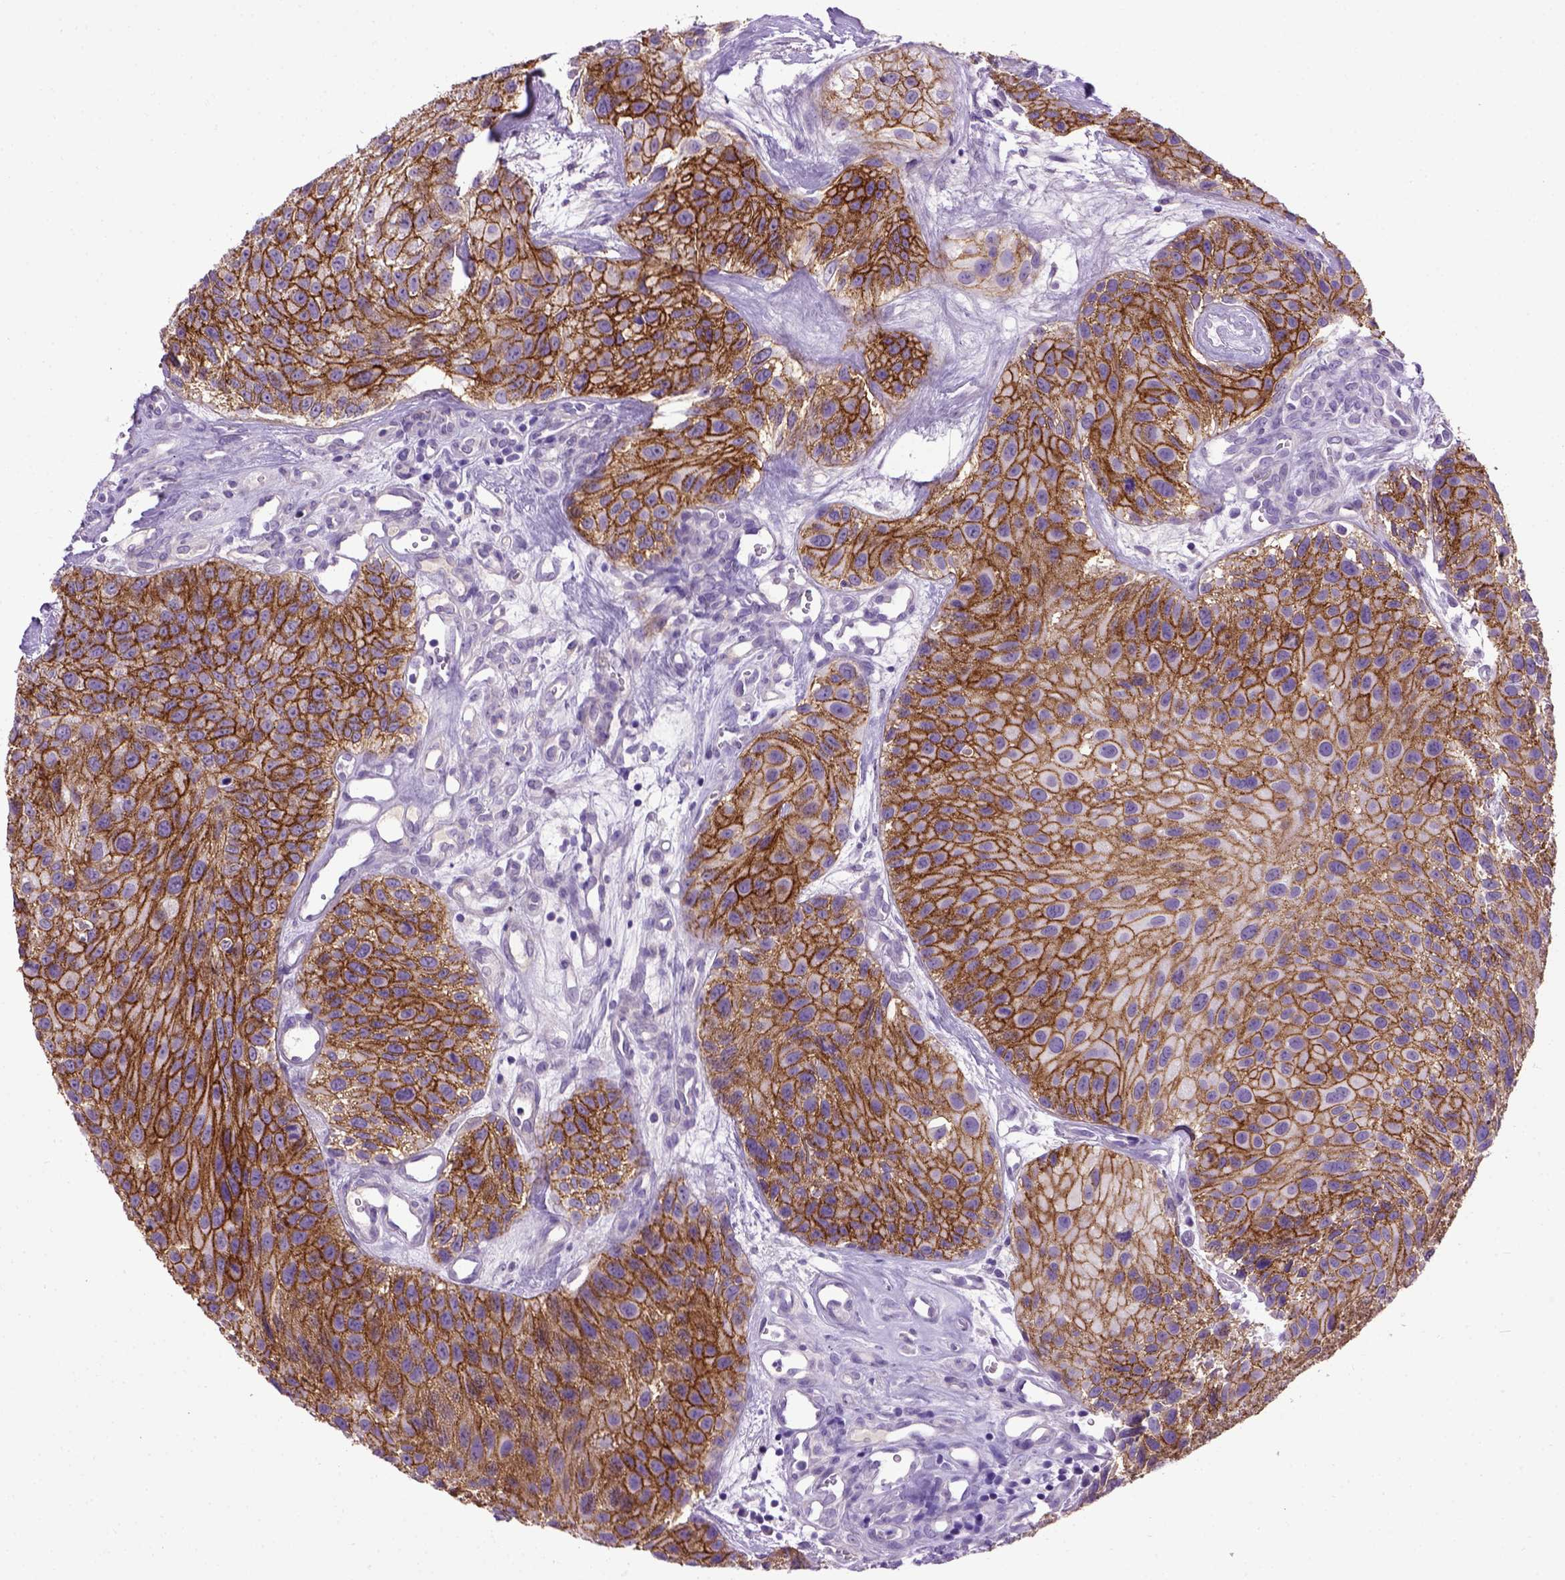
{"staining": {"intensity": "strong", "quantity": ">75%", "location": "cytoplasmic/membranous"}, "tissue": "urothelial cancer", "cell_type": "Tumor cells", "image_type": "cancer", "snomed": [{"axis": "morphology", "description": "Urothelial carcinoma, Low grade"}, {"axis": "topography", "description": "Urinary bladder"}], "caption": "Urothelial cancer stained with a brown dye exhibits strong cytoplasmic/membranous positive expression in approximately >75% of tumor cells.", "gene": "CDH1", "patient": {"sex": "female", "age": 87}}